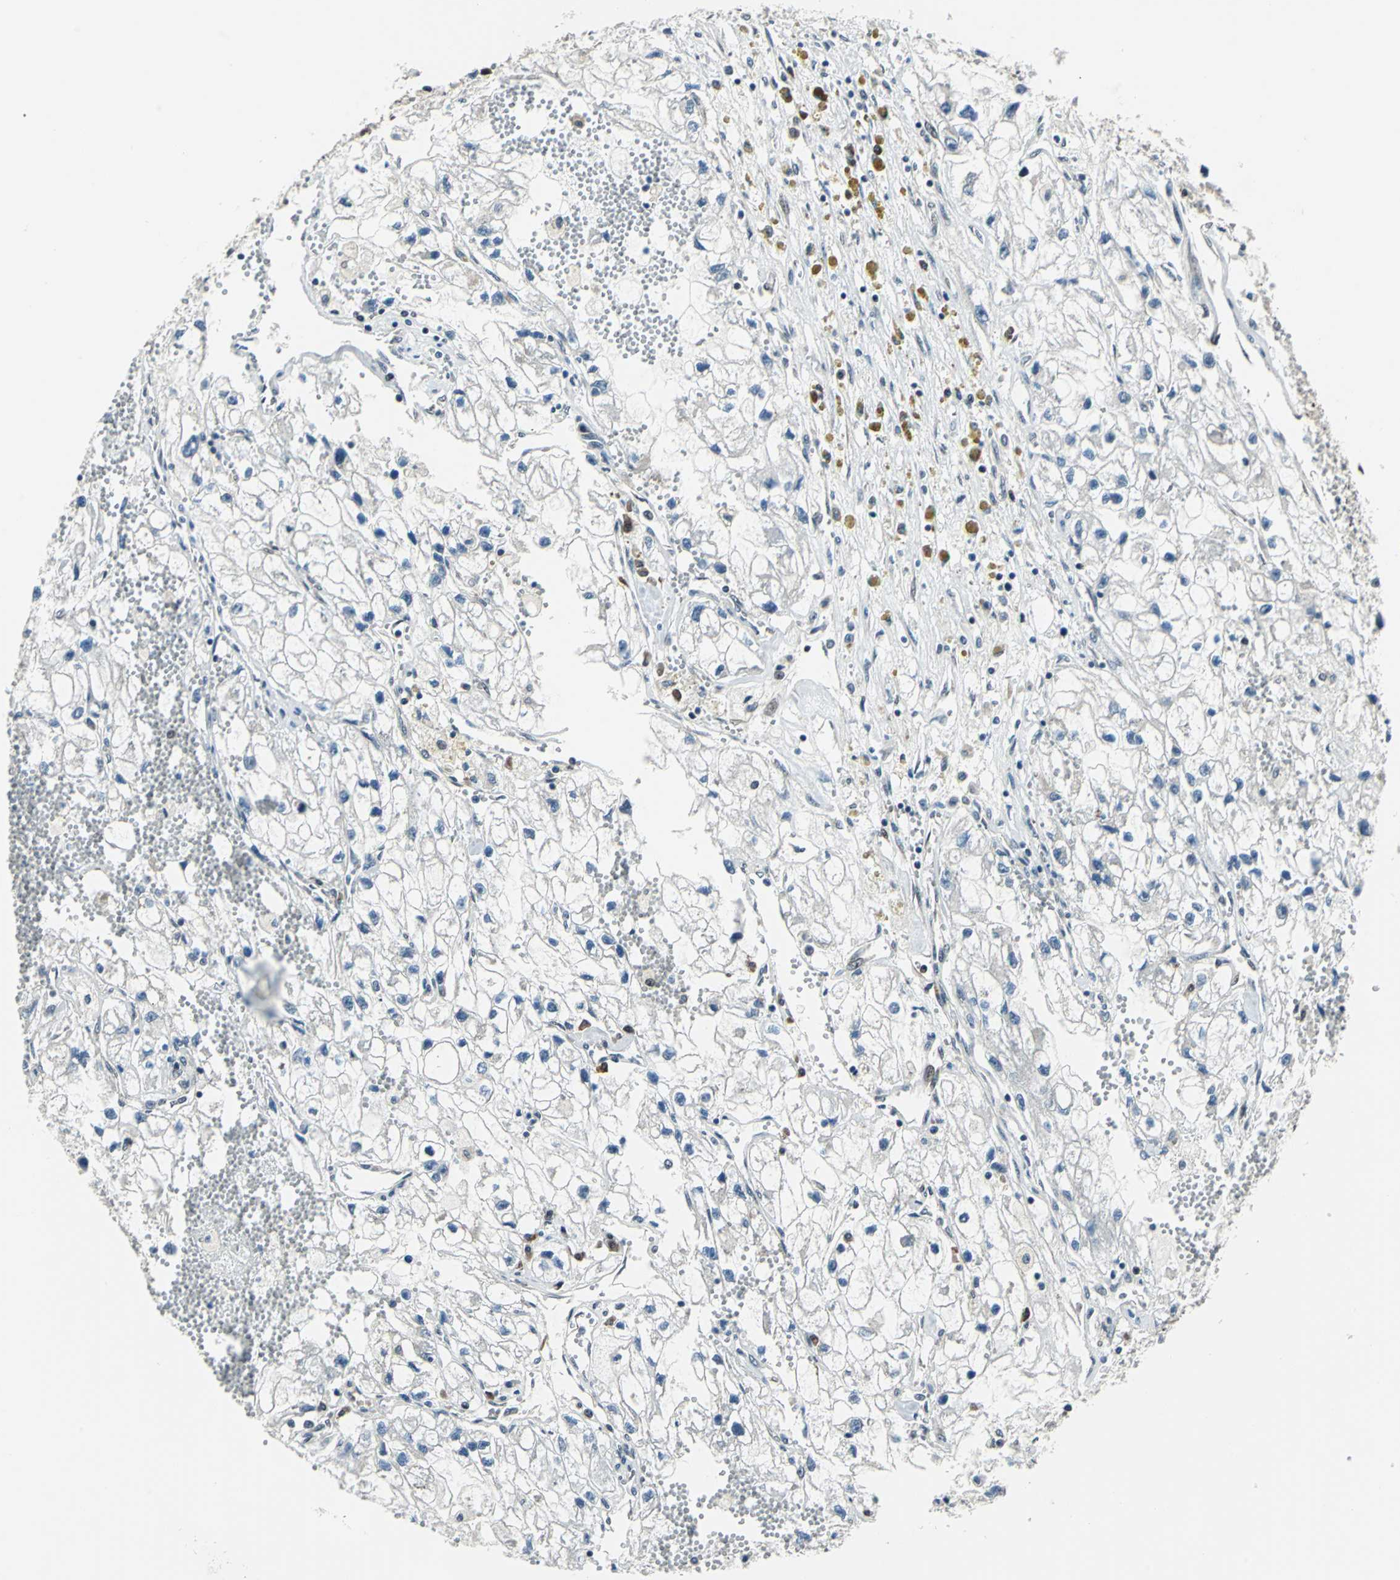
{"staining": {"intensity": "negative", "quantity": "none", "location": "none"}, "tissue": "renal cancer", "cell_type": "Tumor cells", "image_type": "cancer", "snomed": [{"axis": "morphology", "description": "Adenocarcinoma, NOS"}, {"axis": "topography", "description": "Kidney"}], "caption": "Renal cancer was stained to show a protein in brown. There is no significant staining in tumor cells. (Immunohistochemistry, brightfield microscopy, high magnification).", "gene": "POLR3K", "patient": {"sex": "female", "age": 70}}